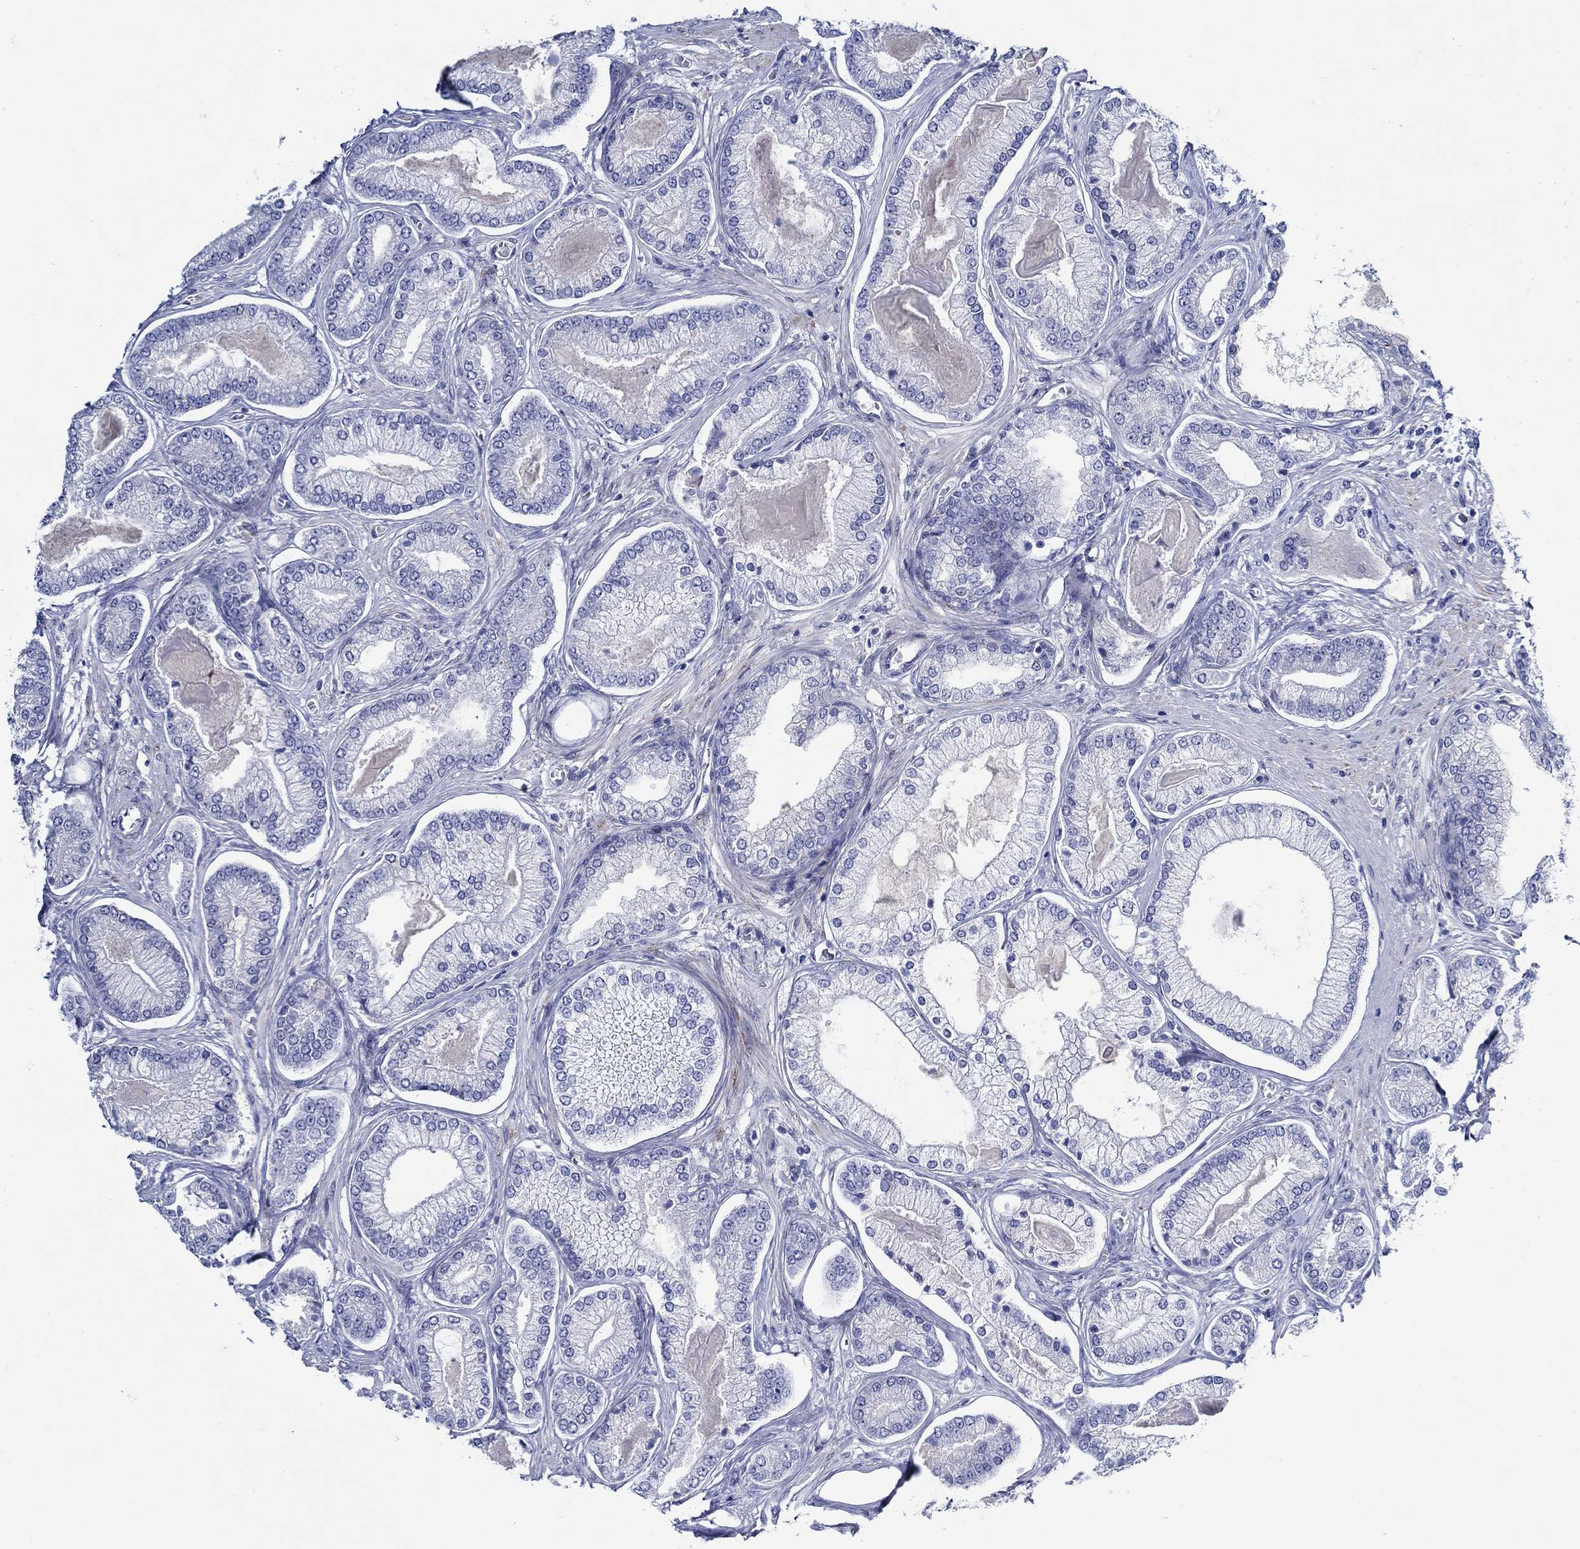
{"staining": {"intensity": "negative", "quantity": "none", "location": "none"}, "tissue": "prostate cancer", "cell_type": "Tumor cells", "image_type": "cancer", "snomed": [{"axis": "morphology", "description": "Adenocarcinoma, Low grade"}, {"axis": "topography", "description": "Prostate"}], "caption": "Immunohistochemistry (IHC) of human prostate cancer (adenocarcinoma (low-grade)) demonstrates no expression in tumor cells.", "gene": "MC2R", "patient": {"sex": "male", "age": 57}}